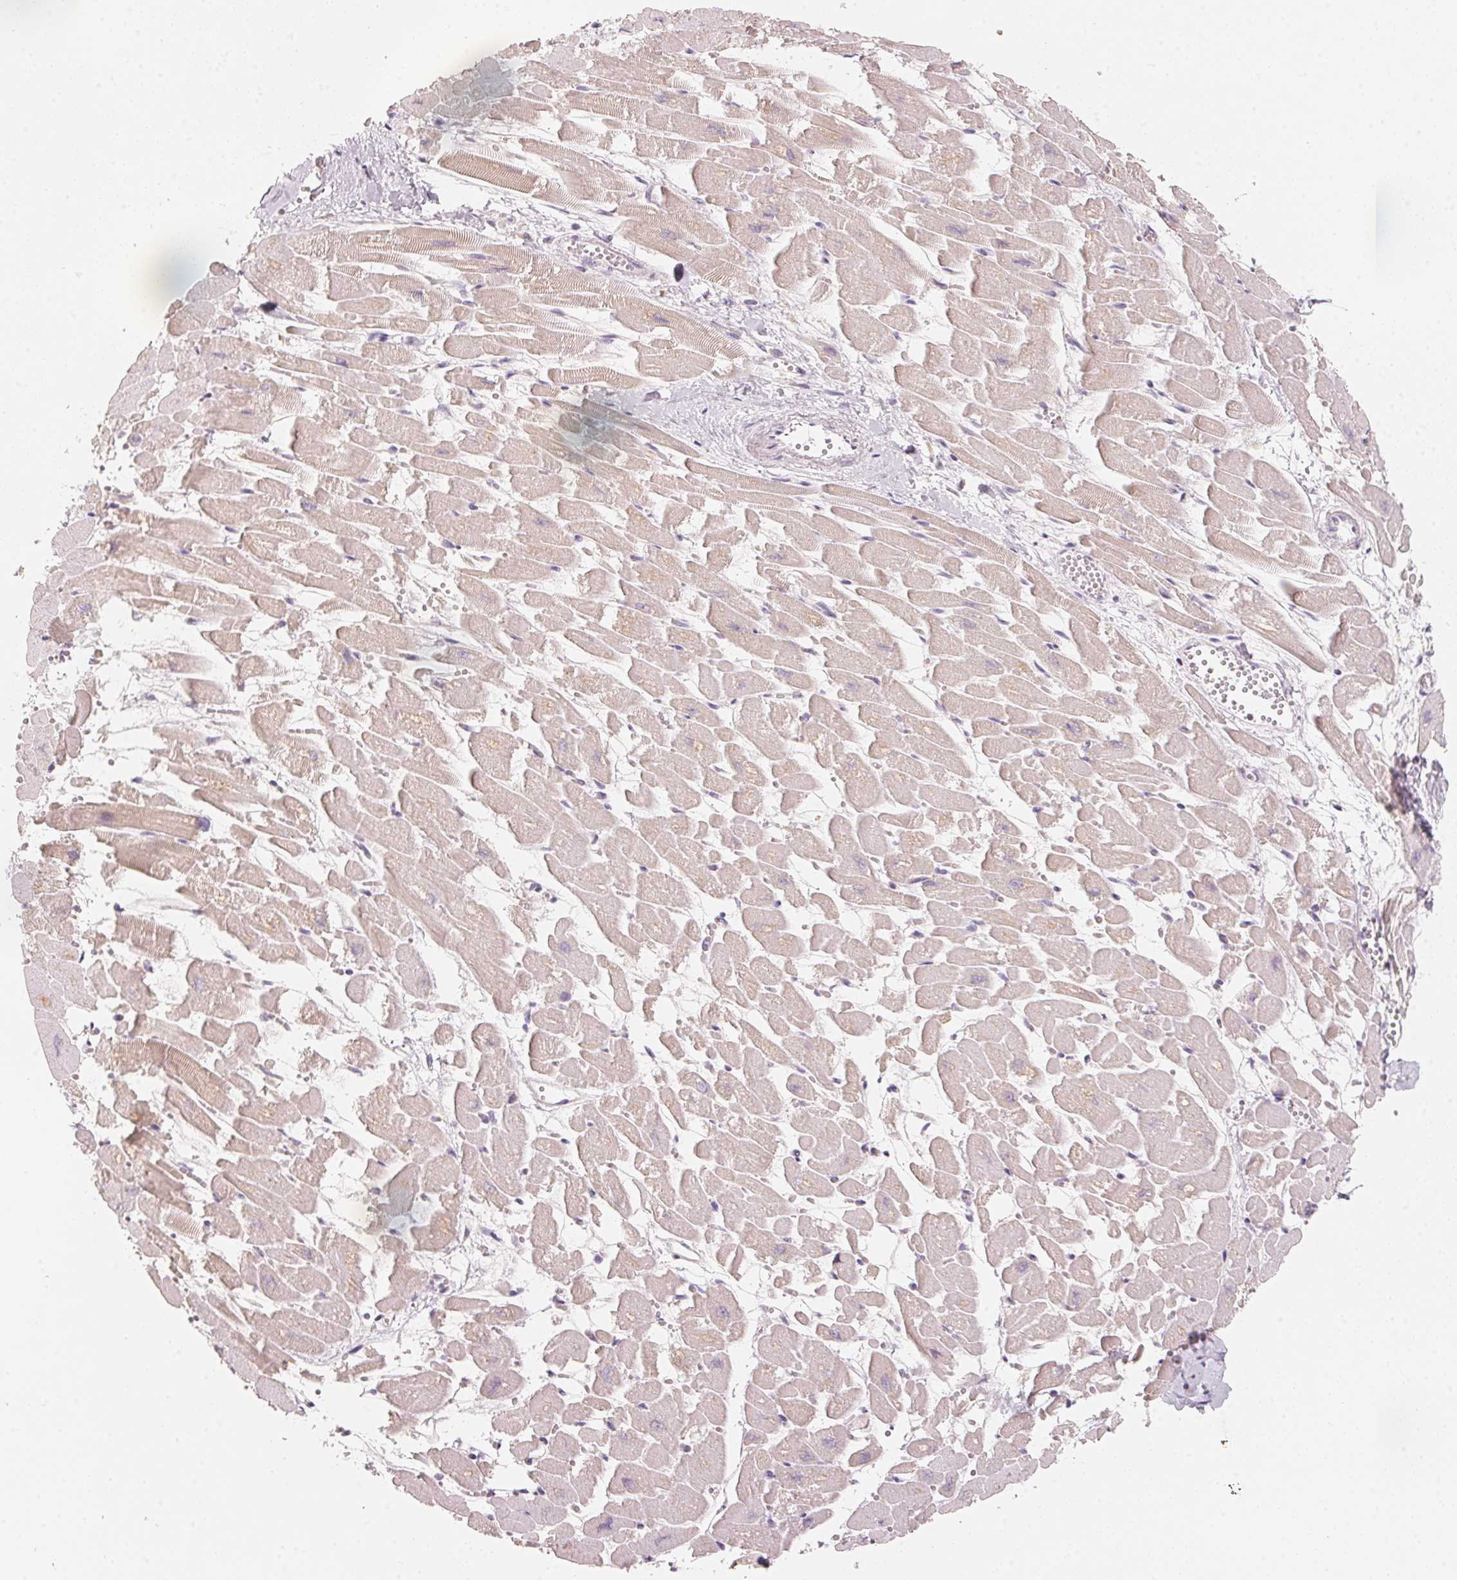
{"staining": {"intensity": "moderate", "quantity": "25%-75%", "location": "cytoplasmic/membranous"}, "tissue": "heart muscle", "cell_type": "Cardiomyocytes", "image_type": "normal", "snomed": [{"axis": "morphology", "description": "Normal tissue, NOS"}, {"axis": "topography", "description": "Heart"}], "caption": "Immunohistochemistry (IHC) (DAB (3,3'-diaminobenzidine)) staining of benign heart muscle reveals moderate cytoplasmic/membranous protein expression in approximately 25%-75% of cardiomyocytes.", "gene": "ANKRD31", "patient": {"sex": "female", "age": 52}}